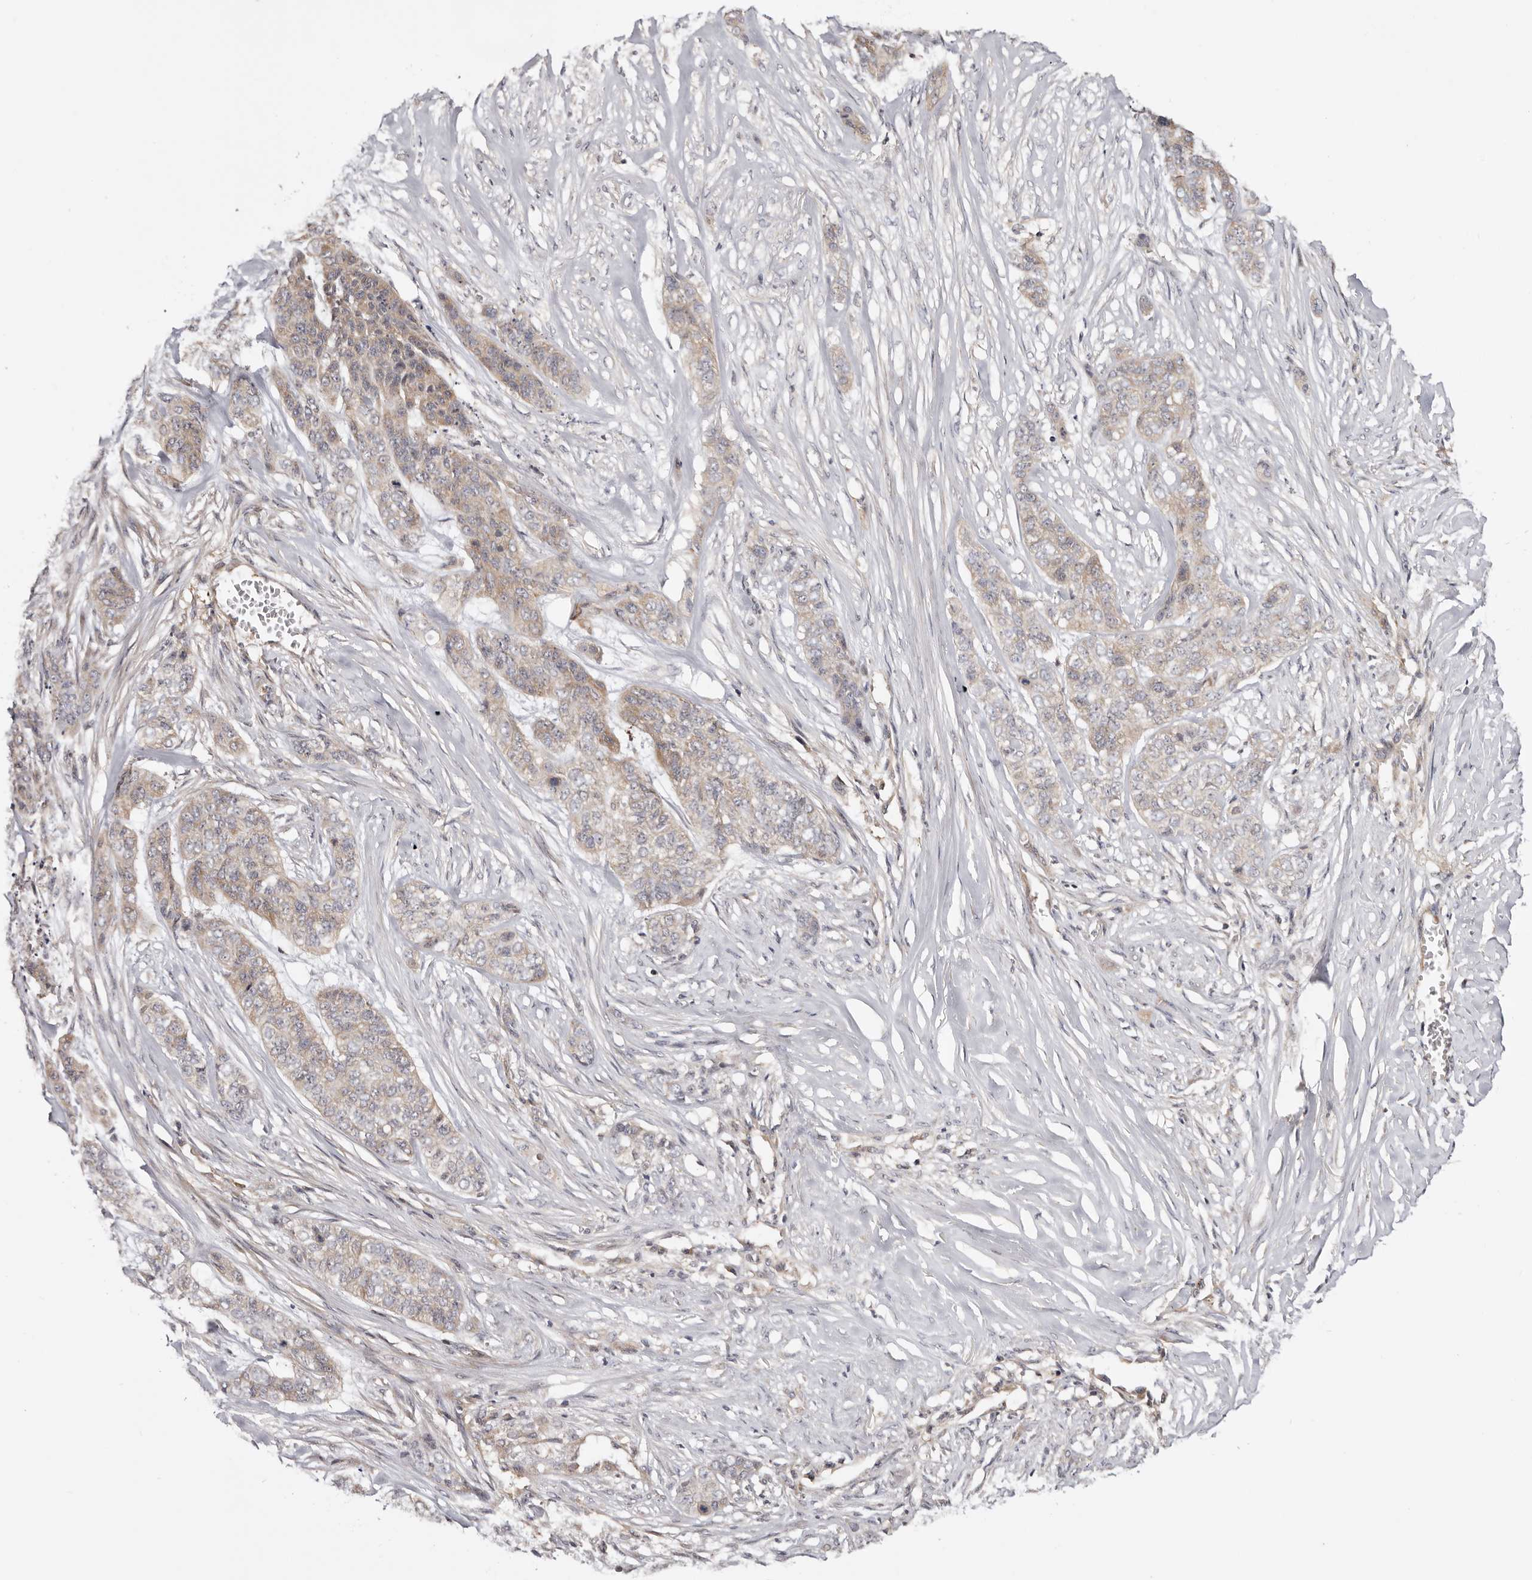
{"staining": {"intensity": "moderate", "quantity": "<25%", "location": "cytoplasmic/membranous,nuclear"}, "tissue": "skin cancer", "cell_type": "Tumor cells", "image_type": "cancer", "snomed": [{"axis": "morphology", "description": "Basal cell carcinoma"}, {"axis": "topography", "description": "Skin"}], "caption": "Human skin cancer stained for a protein (brown) exhibits moderate cytoplasmic/membranous and nuclear positive positivity in approximately <25% of tumor cells.", "gene": "PANK4", "patient": {"sex": "female", "age": 64}}